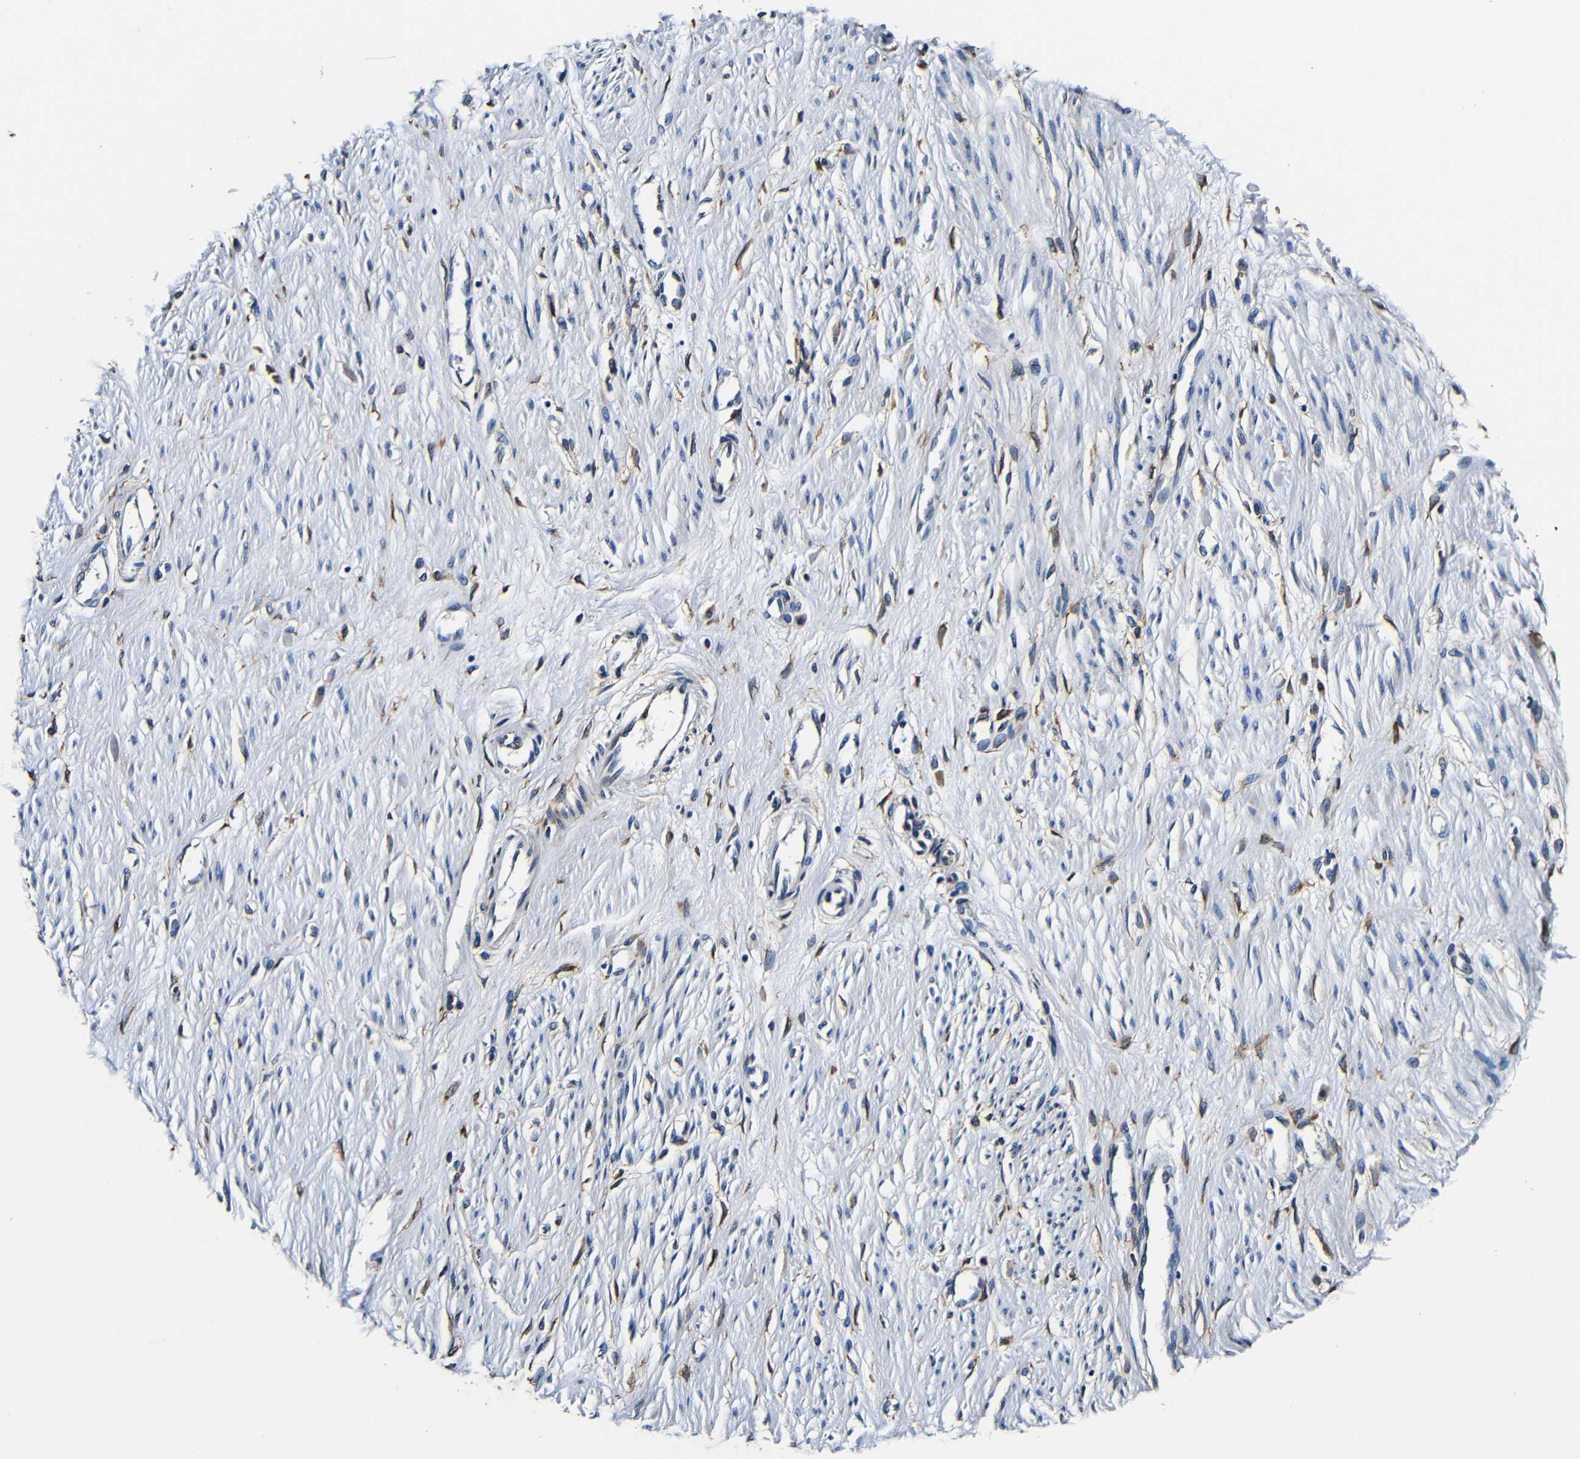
{"staining": {"intensity": "weak", "quantity": "25%-75%", "location": "cytoplasmic/membranous"}, "tissue": "smooth muscle", "cell_type": "Smooth muscle cells", "image_type": "normal", "snomed": [{"axis": "morphology", "description": "Normal tissue, NOS"}, {"axis": "topography", "description": "Smooth muscle"}, {"axis": "topography", "description": "Uterus"}], "caption": "Smooth muscle cells show low levels of weak cytoplasmic/membranous positivity in approximately 25%-75% of cells in benign human smooth muscle.", "gene": "RRBP1", "patient": {"sex": "female", "age": 39}}